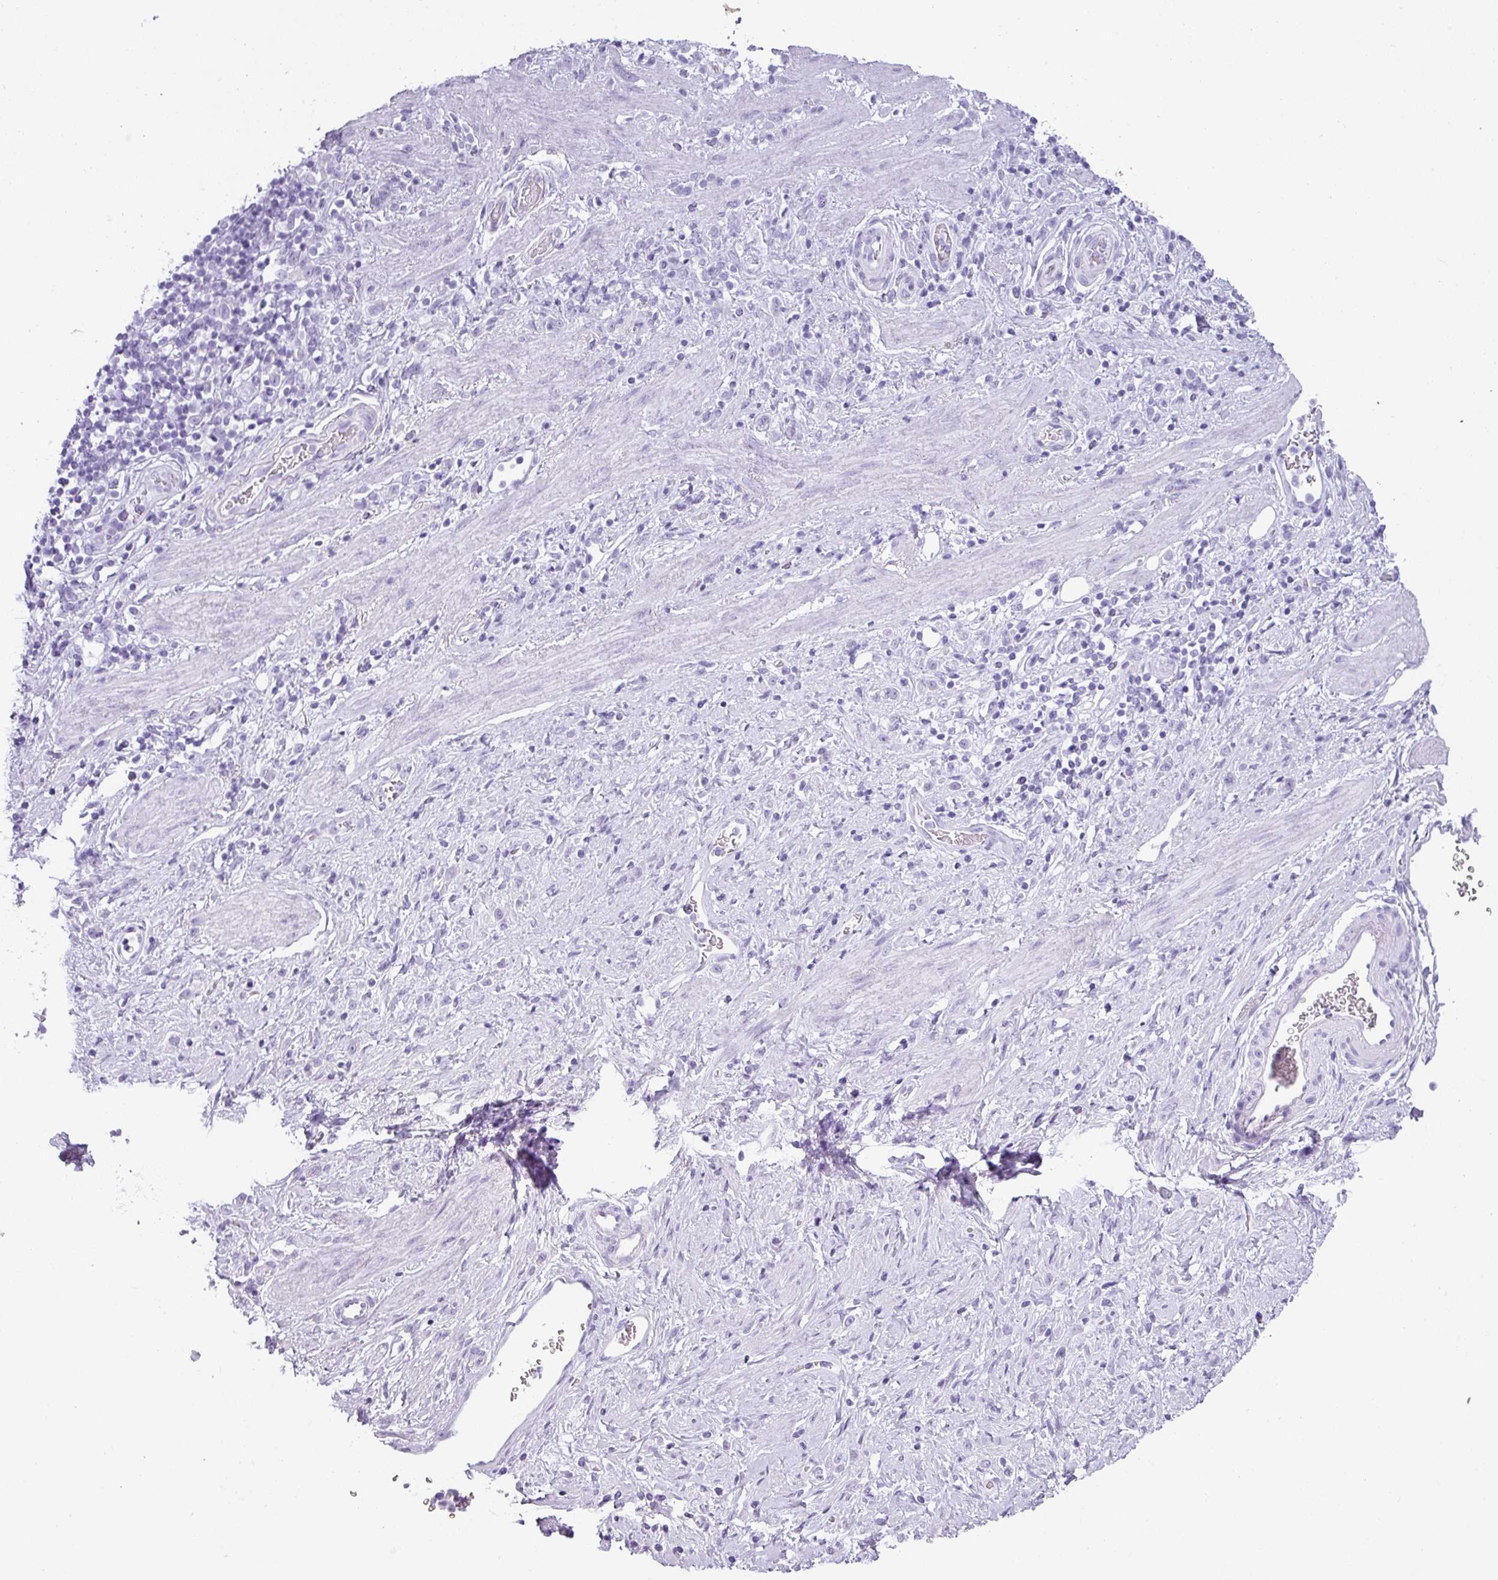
{"staining": {"intensity": "negative", "quantity": "none", "location": "none"}, "tissue": "stomach cancer", "cell_type": "Tumor cells", "image_type": "cancer", "snomed": [{"axis": "morphology", "description": "Adenocarcinoma, NOS"}, {"axis": "topography", "description": "Stomach"}], "caption": "Immunohistochemistry of human stomach cancer (adenocarcinoma) demonstrates no positivity in tumor cells. (Immunohistochemistry (ihc), brightfield microscopy, high magnification).", "gene": "RBMY1F", "patient": {"sex": "female", "age": 60}}